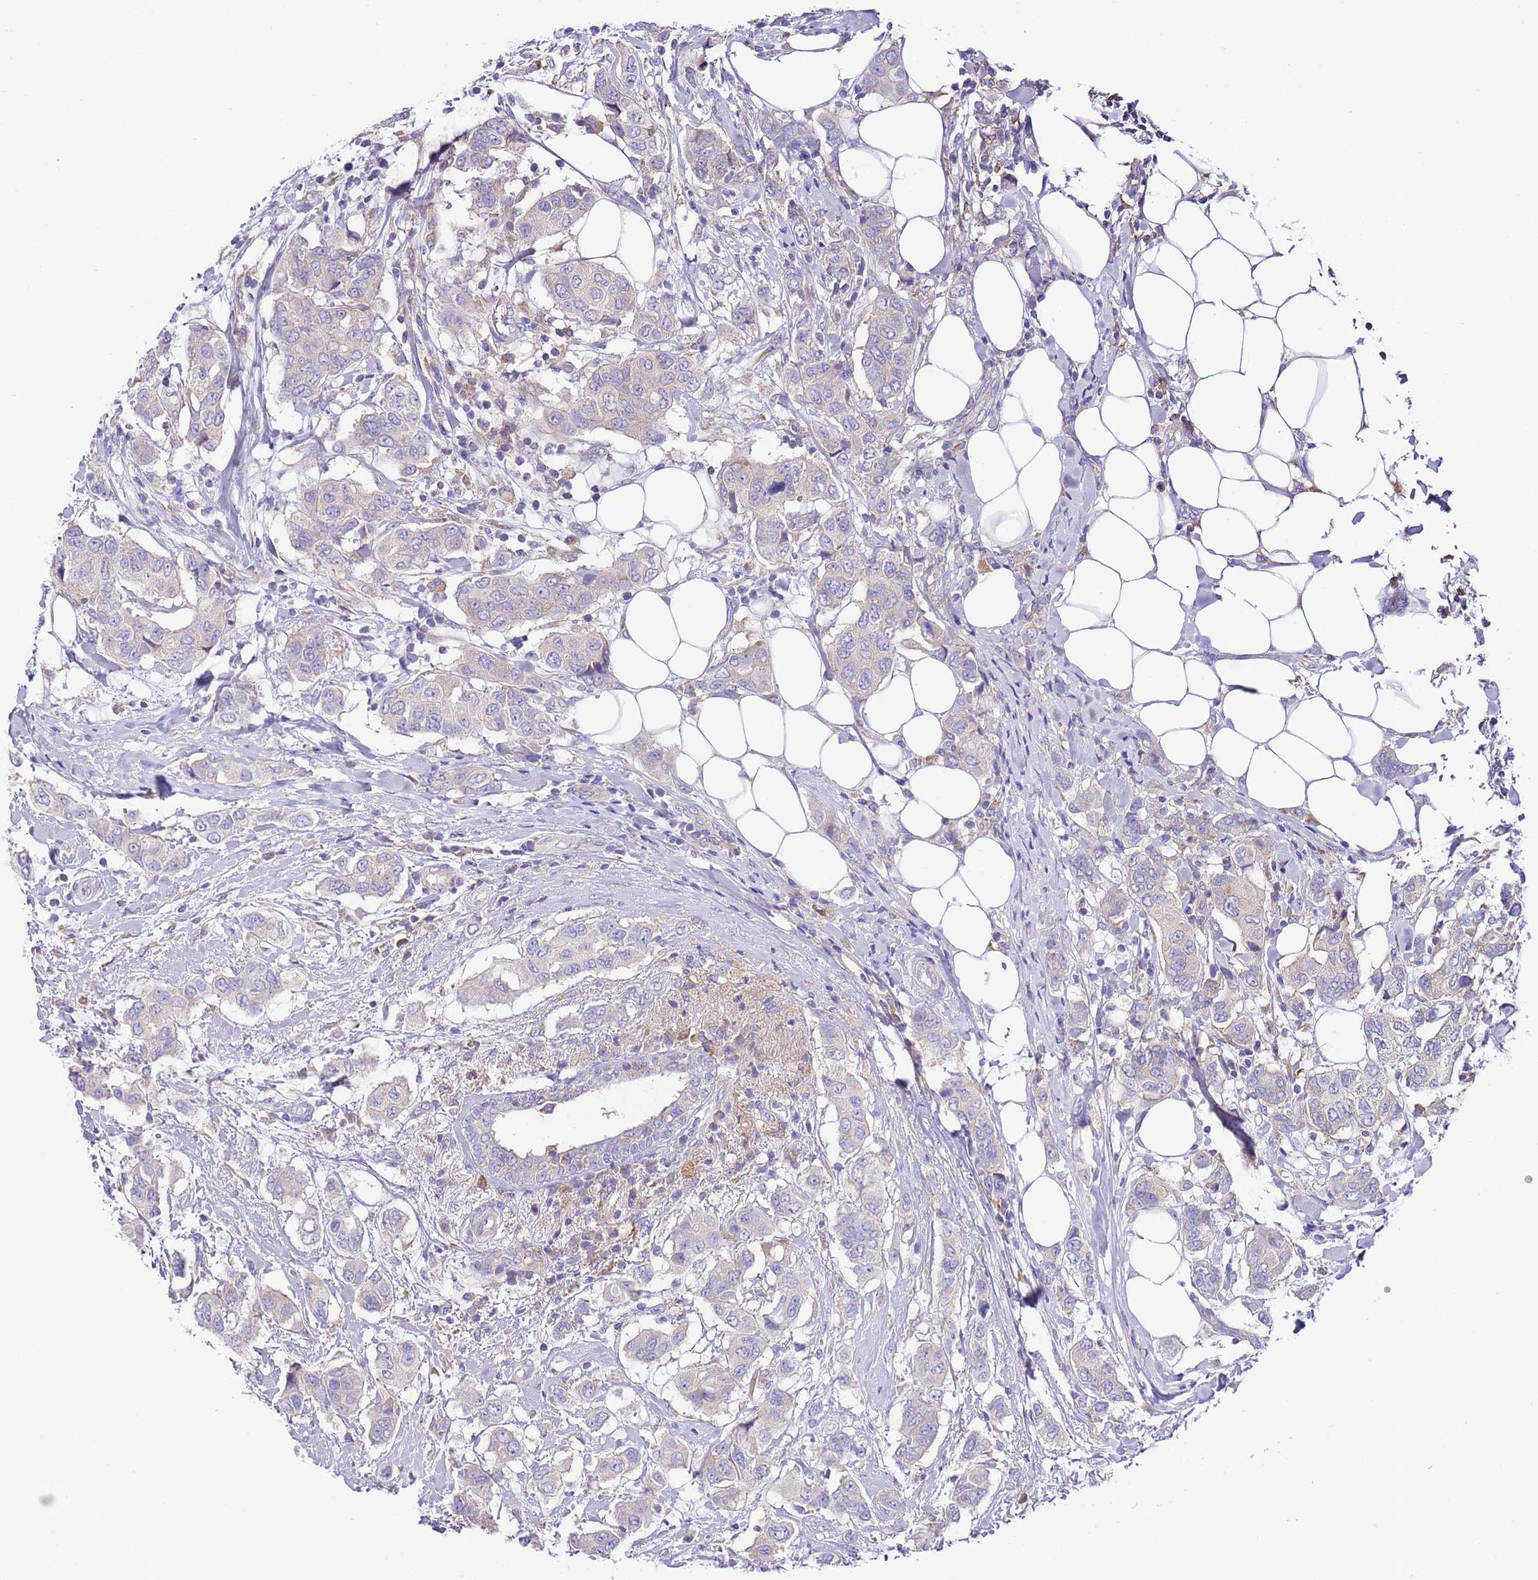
{"staining": {"intensity": "weak", "quantity": "25%-75%", "location": "cytoplasmic/membranous"}, "tissue": "breast cancer", "cell_type": "Tumor cells", "image_type": "cancer", "snomed": [{"axis": "morphology", "description": "Lobular carcinoma"}, {"axis": "topography", "description": "Breast"}], "caption": "Human breast lobular carcinoma stained with a brown dye displays weak cytoplasmic/membranous positive staining in approximately 25%-75% of tumor cells.", "gene": "RPS10", "patient": {"sex": "female", "age": 51}}